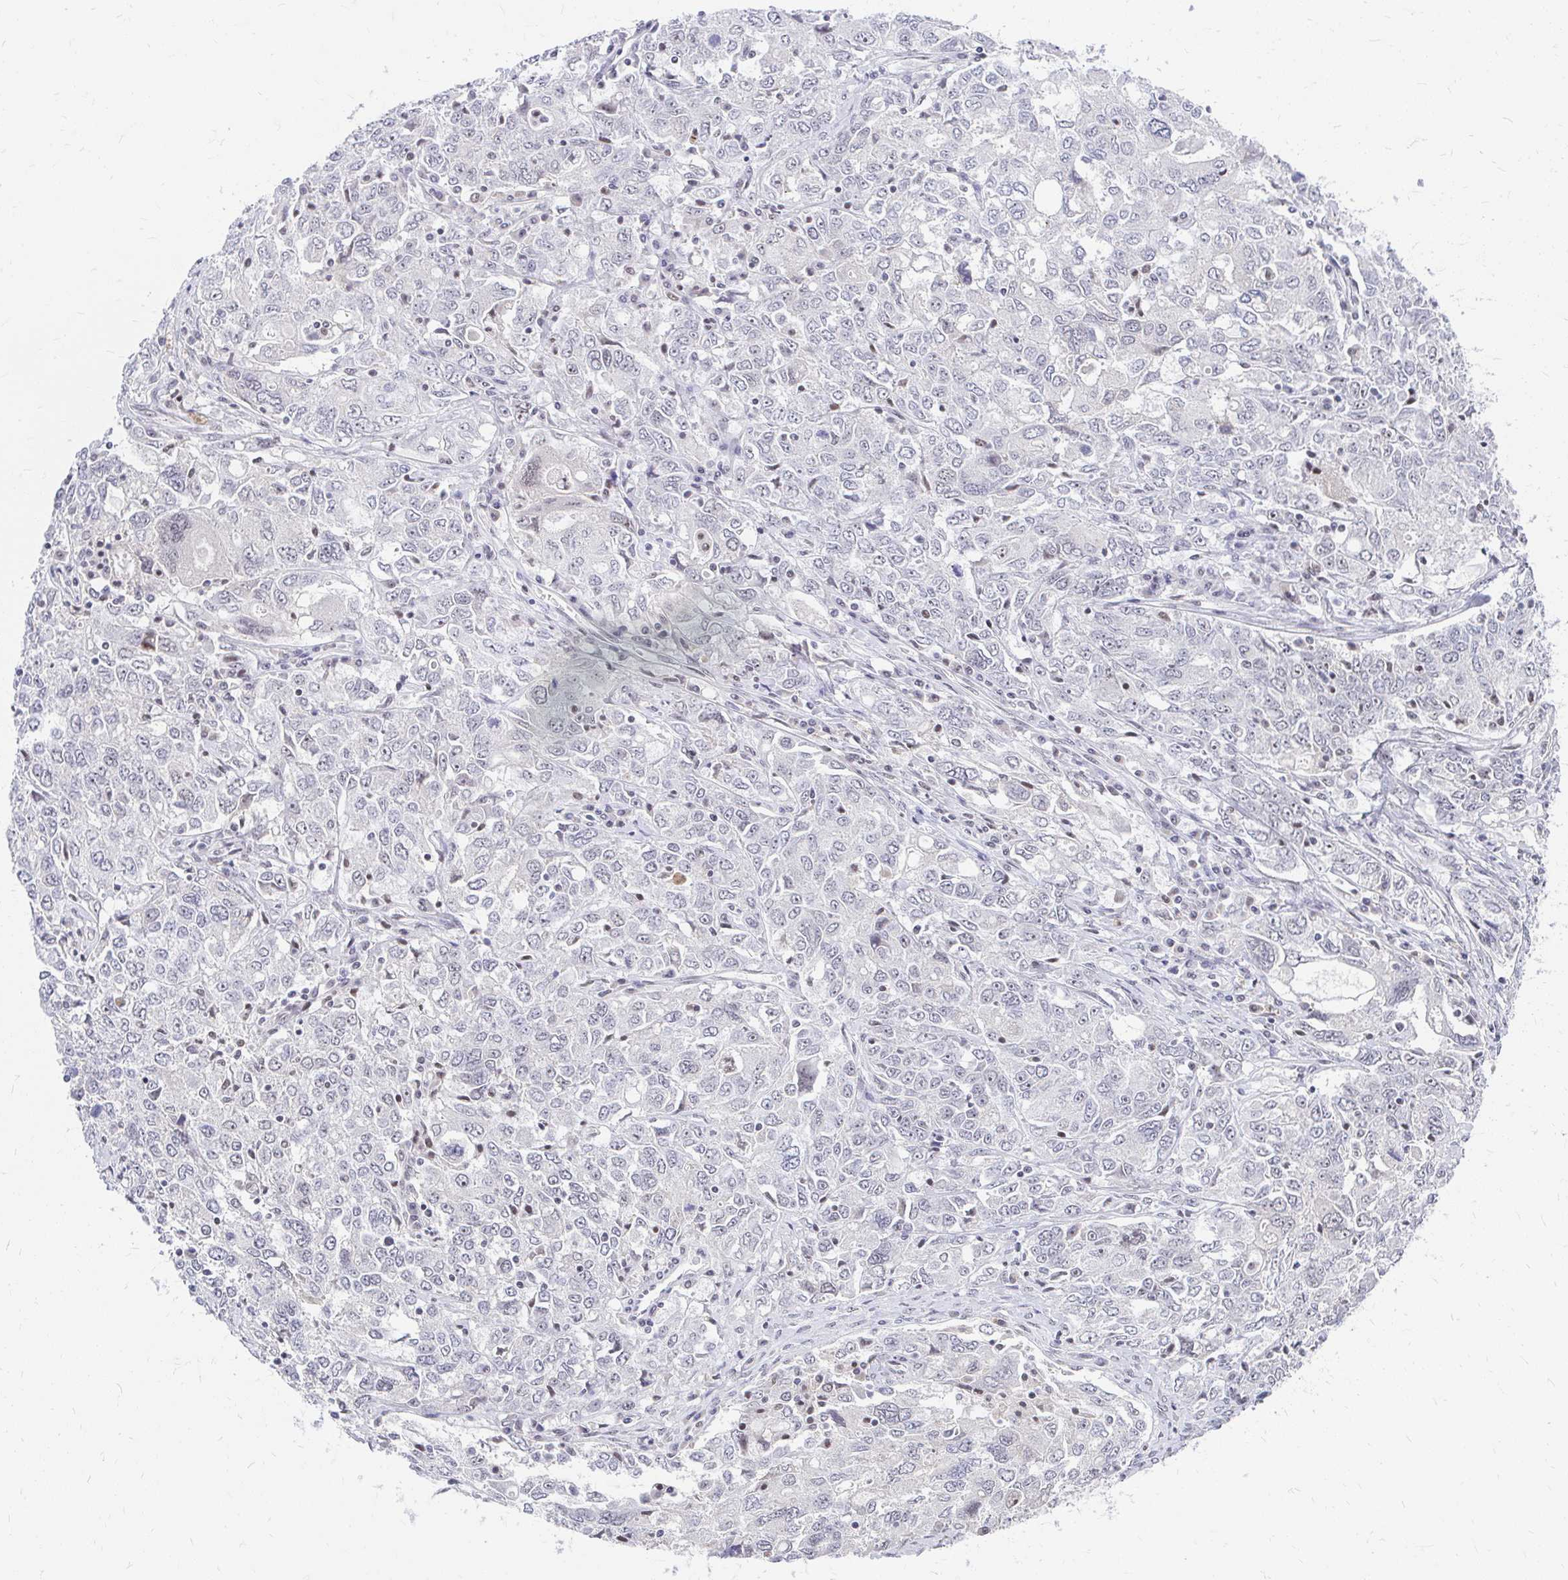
{"staining": {"intensity": "moderate", "quantity": "<25%", "location": "nuclear"}, "tissue": "ovarian cancer", "cell_type": "Tumor cells", "image_type": "cancer", "snomed": [{"axis": "morphology", "description": "Carcinoma, endometroid"}, {"axis": "topography", "description": "Ovary"}], "caption": "Moderate nuclear expression is appreciated in approximately <25% of tumor cells in ovarian cancer (endometroid carcinoma).", "gene": "GTF2H1", "patient": {"sex": "female", "age": 62}}